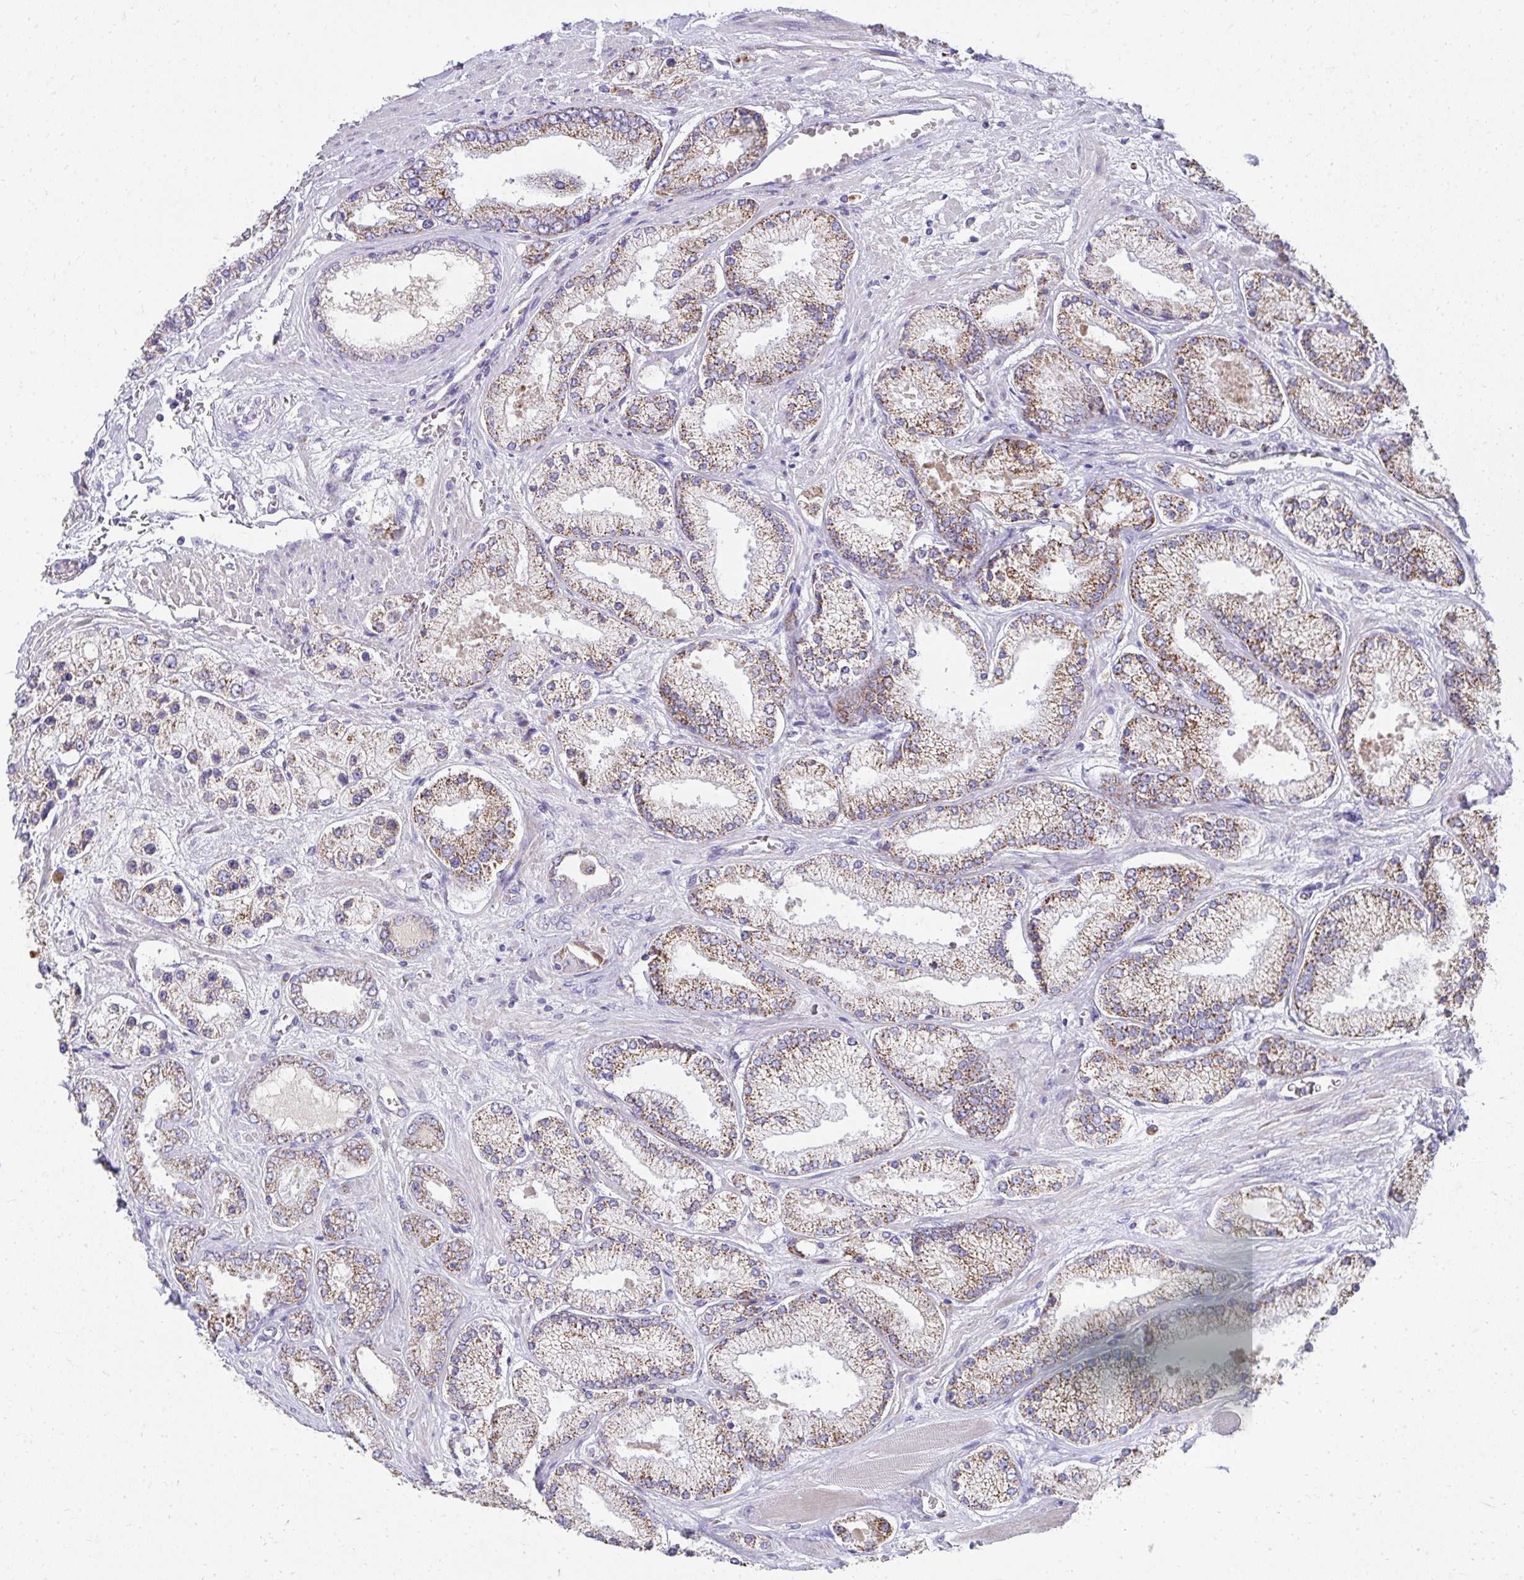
{"staining": {"intensity": "moderate", "quantity": ">75%", "location": "cytoplasmic/membranous"}, "tissue": "prostate cancer", "cell_type": "Tumor cells", "image_type": "cancer", "snomed": [{"axis": "morphology", "description": "Adenocarcinoma, High grade"}, {"axis": "topography", "description": "Prostate"}], "caption": "The histopathology image exhibits staining of prostate cancer, revealing moderate cytoplasmic/membranous protein staining (brown color) within tumor cells. (Stains: DAB in brown, nuclei in blue, Microscopy: brightfield microscopy at high magnification).", "gene": "PRRG3", "patient": {"sex": "male", "age": 67}}